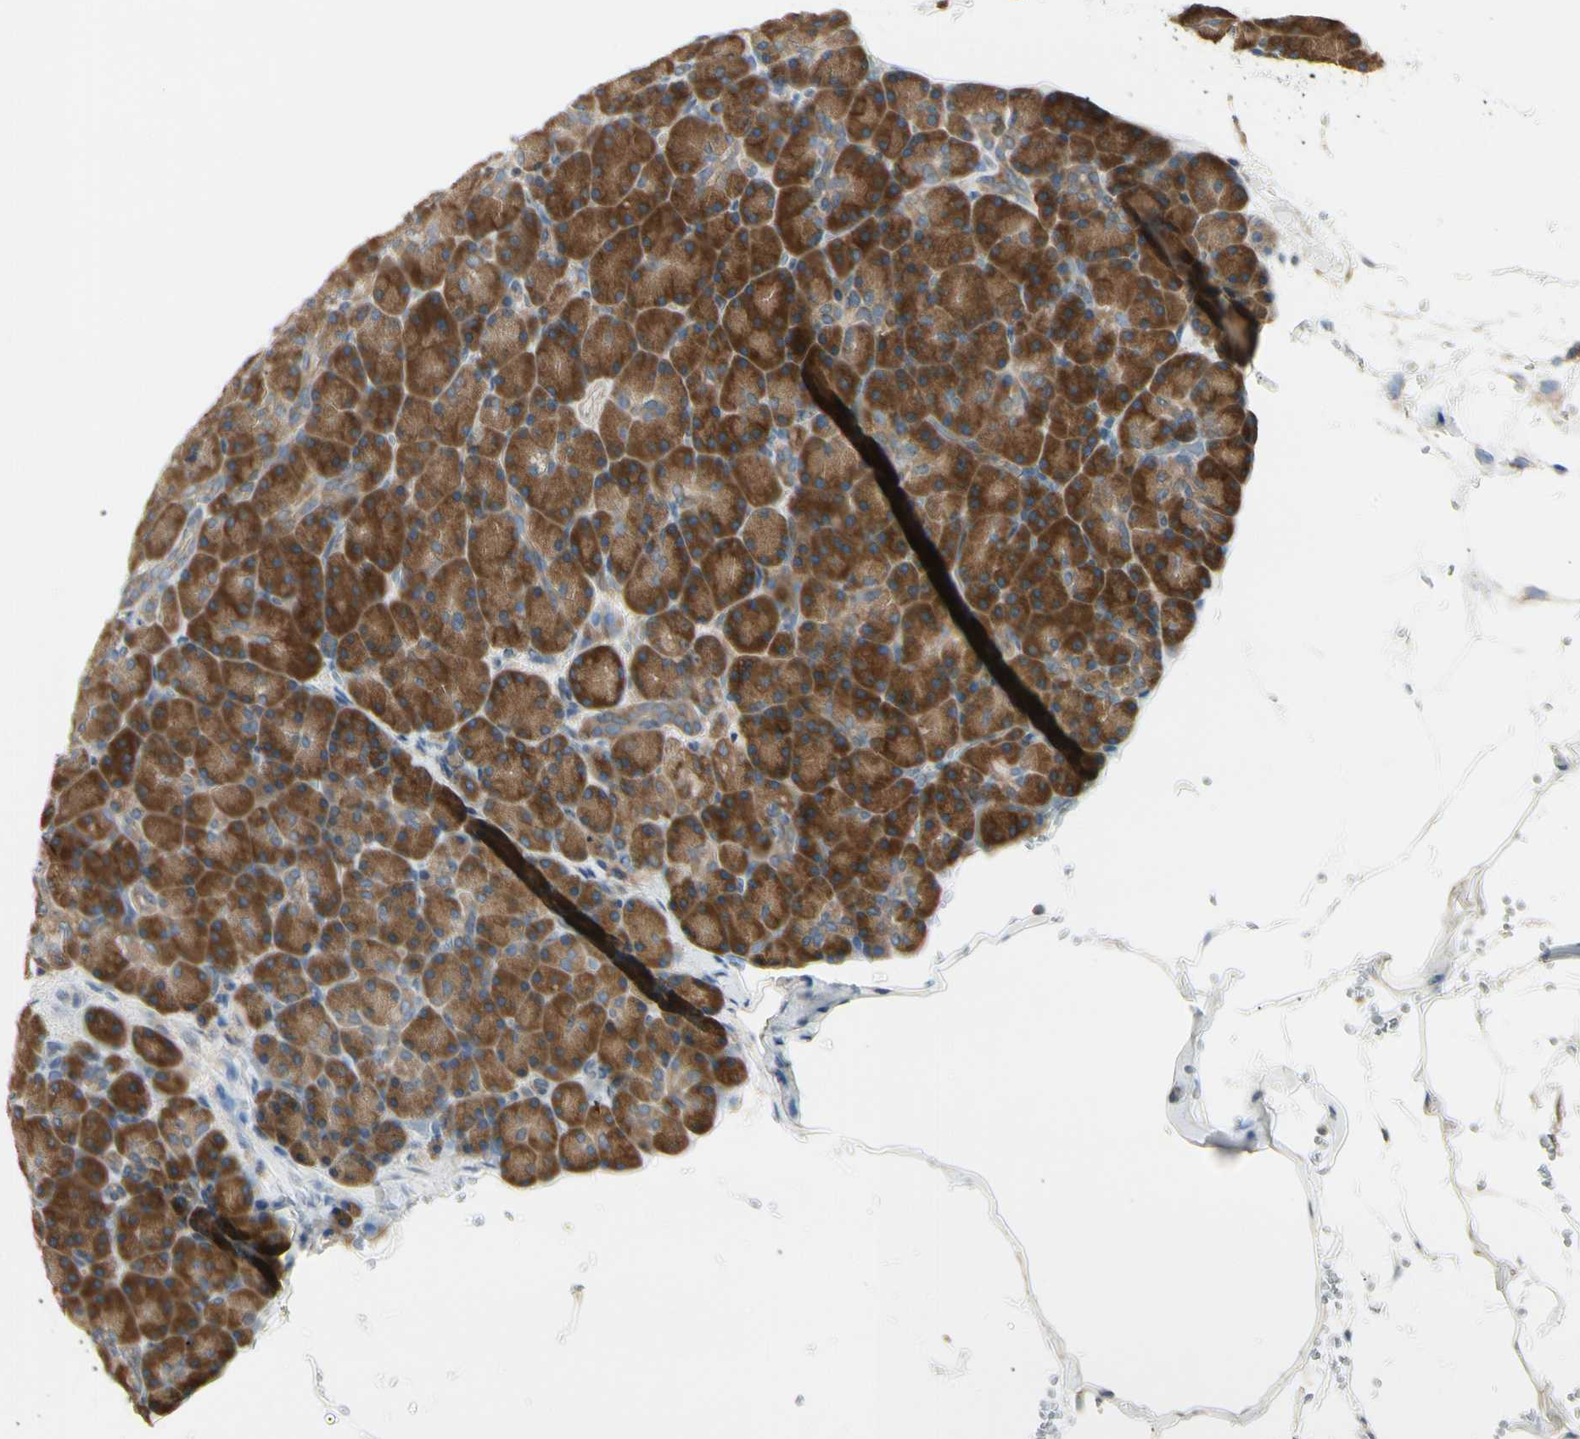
{"staining": {"intensity": "strong", "quantity": ">75%", "location": "cytoplasmic/membranous"}, "tissue": "pancreas", "cell_type": "Exocrine glandular cells", "image_type": "normal", "snomed": [{"axis": "morphology", "description": "Normal tissue, NOS"}, {"axis": "topography", "description": "Pancreas"}], "caption": "High-magnification brightfield microscopy of normal pancreas stained with DAB (brown) and counterstained with hematoxylin (blue). exocrine glandular cells exhibit strong cytoplasmic/membranous positivity is present in about>75% of cells.", "gene": "NME1", "patient": {"sex": "female", "age": 43}}